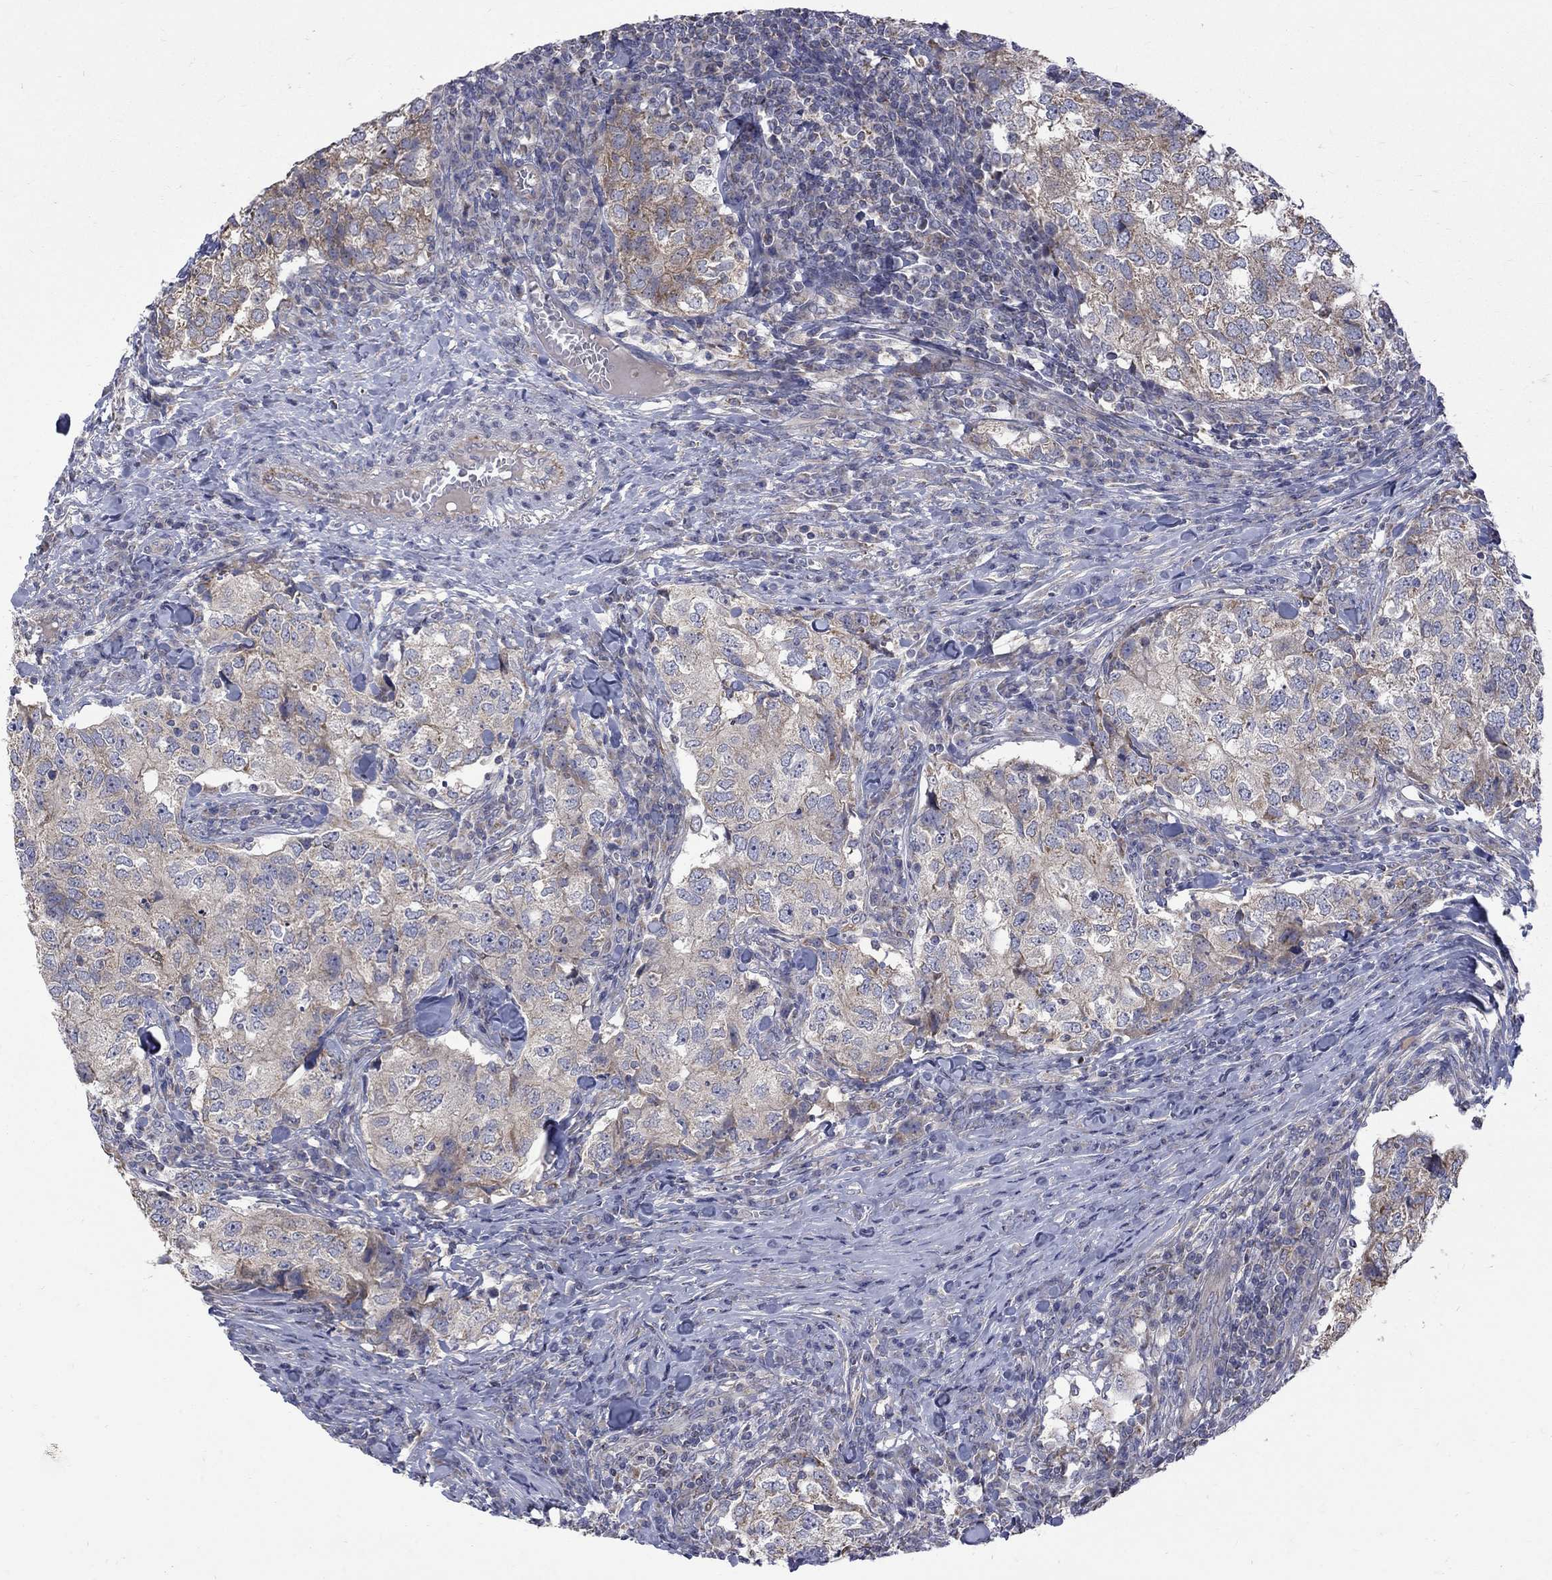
{"staining": {"intensity": "moderate", "quantity": "<25%", "location": "cytoplasmic/membranous"}, "tissue": "breast cancer", "cell_type": "Tumor cells", "image_type": "cancer", "snomed": [{"axis": "morphology", "description": "Duct carcinoma"}, {"axis": "topography", "description": "Breast"}], "caption": "This is an image of IHC staining of breast invasive ductal carcinoma, which shows moderate expression in the cytoplasmic/membranous of tumor cells.", "gene": "SH2B1", "patient": {"sex": "female", "age": 30}}